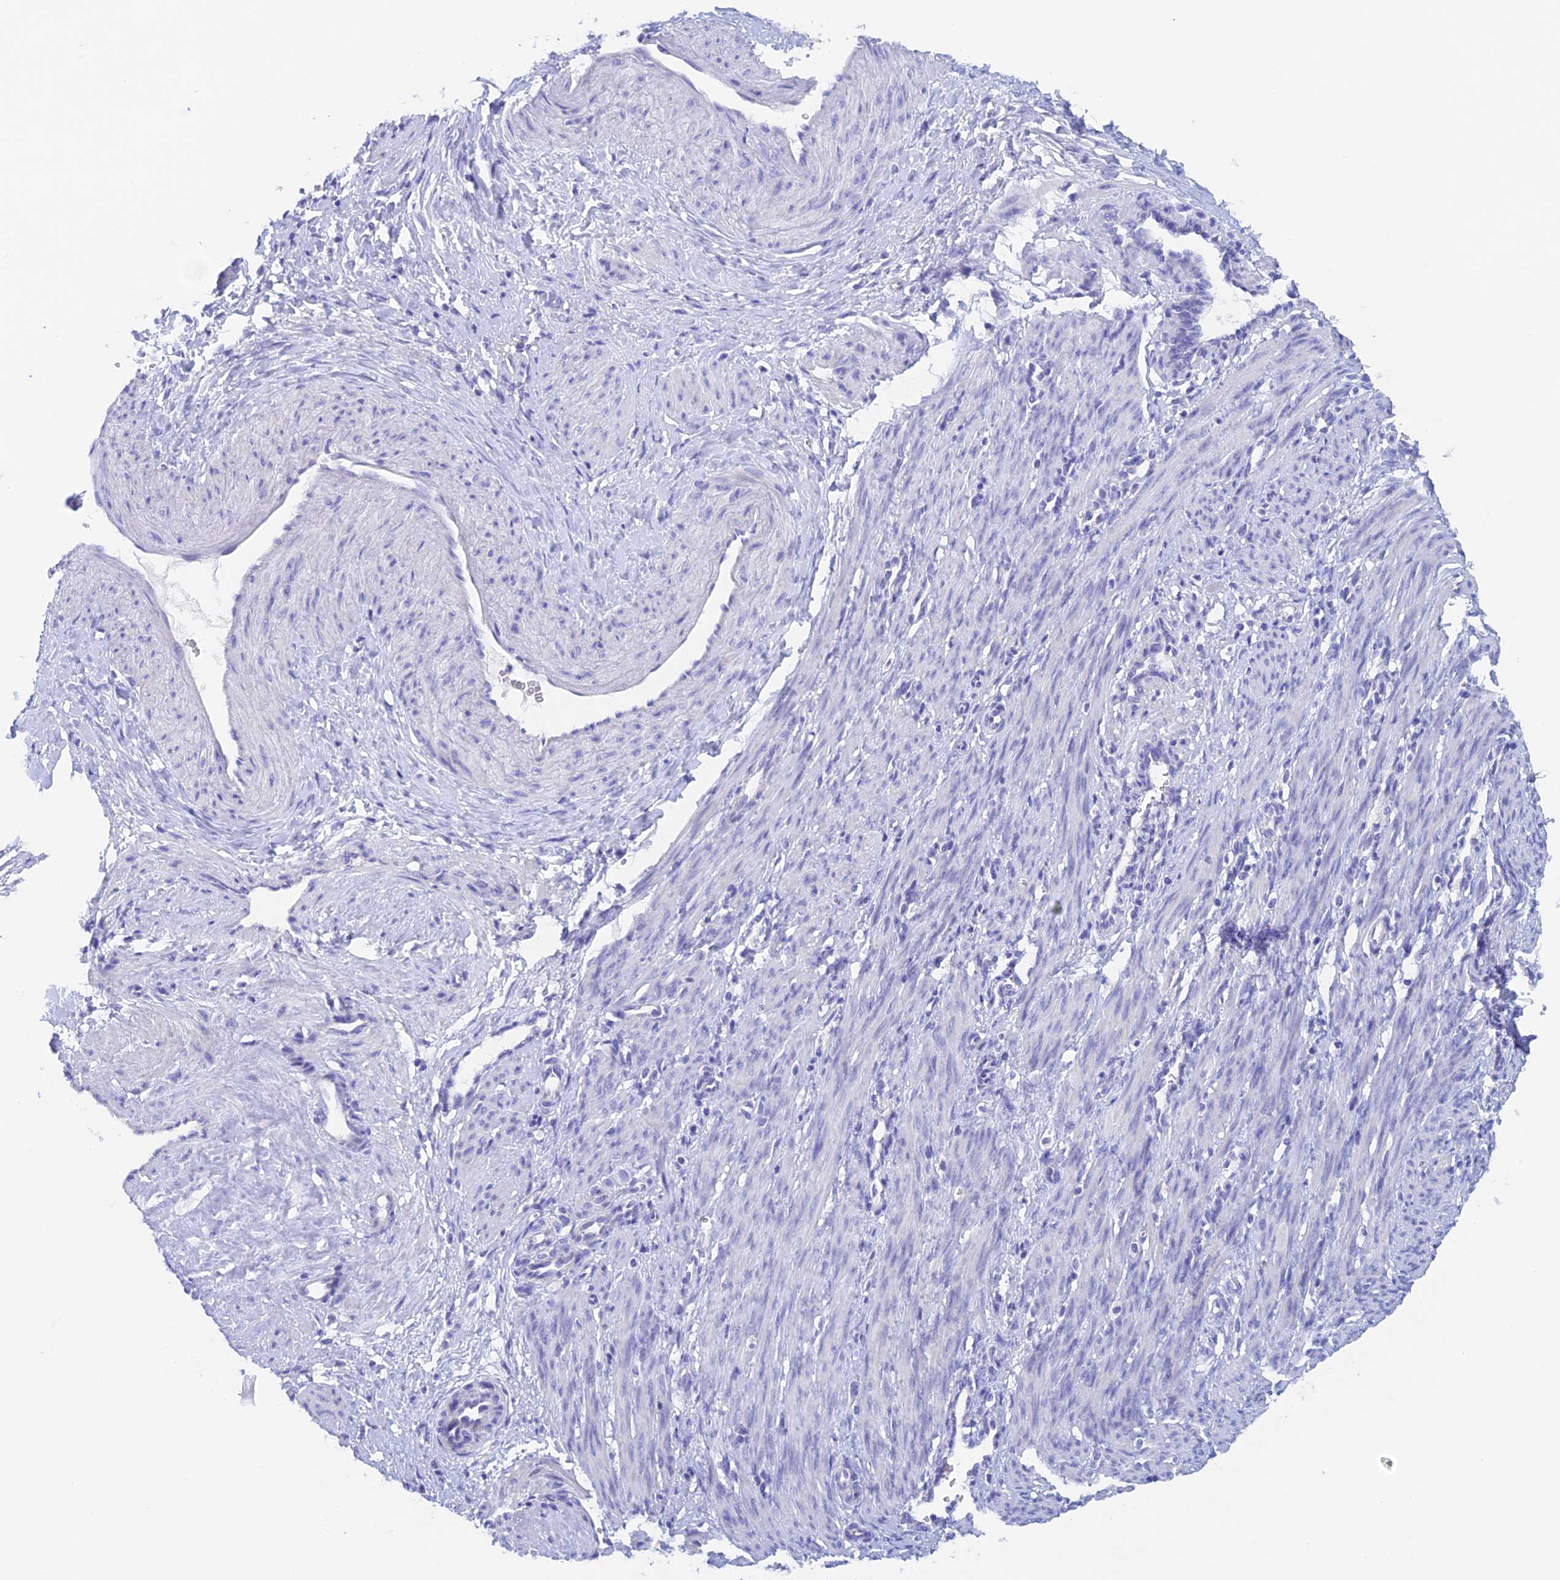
{"staining": {"intensity": "negative", "quantity": "none", "location": "none"}, "tissue": "smooth muscle", "cell_type": "Smooth muscle cells", "image_type": "normal", "snomed": [{"axis": "morphology", "description": "Normal tissue, NOS"}, {"axis": "topography", "description": "Endometrium"}], "caption": "Immunohistochemistry histopathology image of normal human smooth muscle stained for a protein (brown), which displays no positivity in smooth muscle cells.", "gene": "PSMC3IP", "patient": {"sex": "female", "age": 33}}